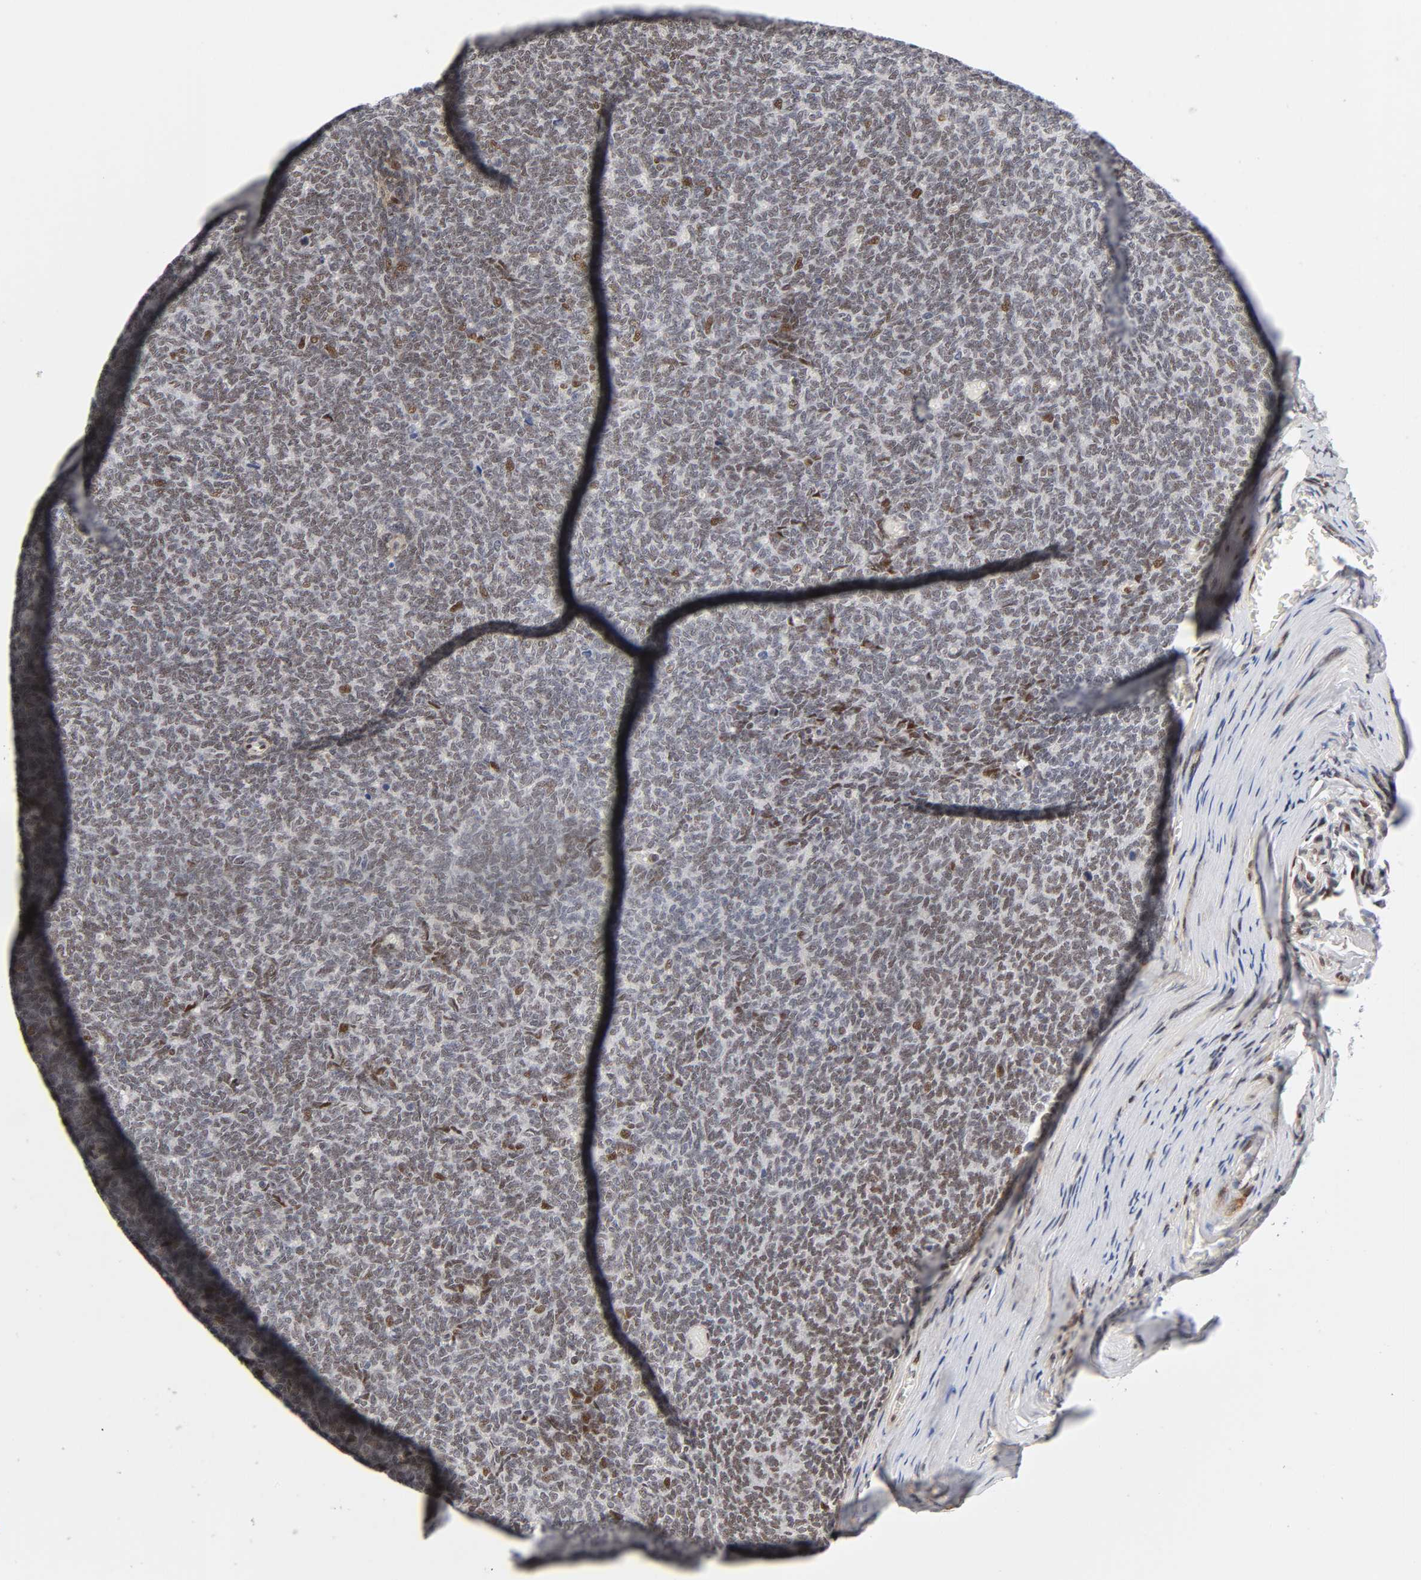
{"staining": {"intensity": "moderate", "quantity": ">75%", "location": "nuclear"}, "tissue": "renal cancer", "cell_type": "Tumor cells", "image_type": "cancer", "snomed": [{"axis": "morphology", "description": "Neoplasm, malignant, NOS"}, {"axis": "topography", "description": "Kidney"}], "caption": "This histopathology image reveals renal cancer stained with immunohistochemistry (IHC) to label a protein in brown. The nuclear of tumor cells show moderate positivity for the protein. Nuclei are counter-stained blue.", "gene": "STK38", "patient": {"sex": "male", "age": 28}}